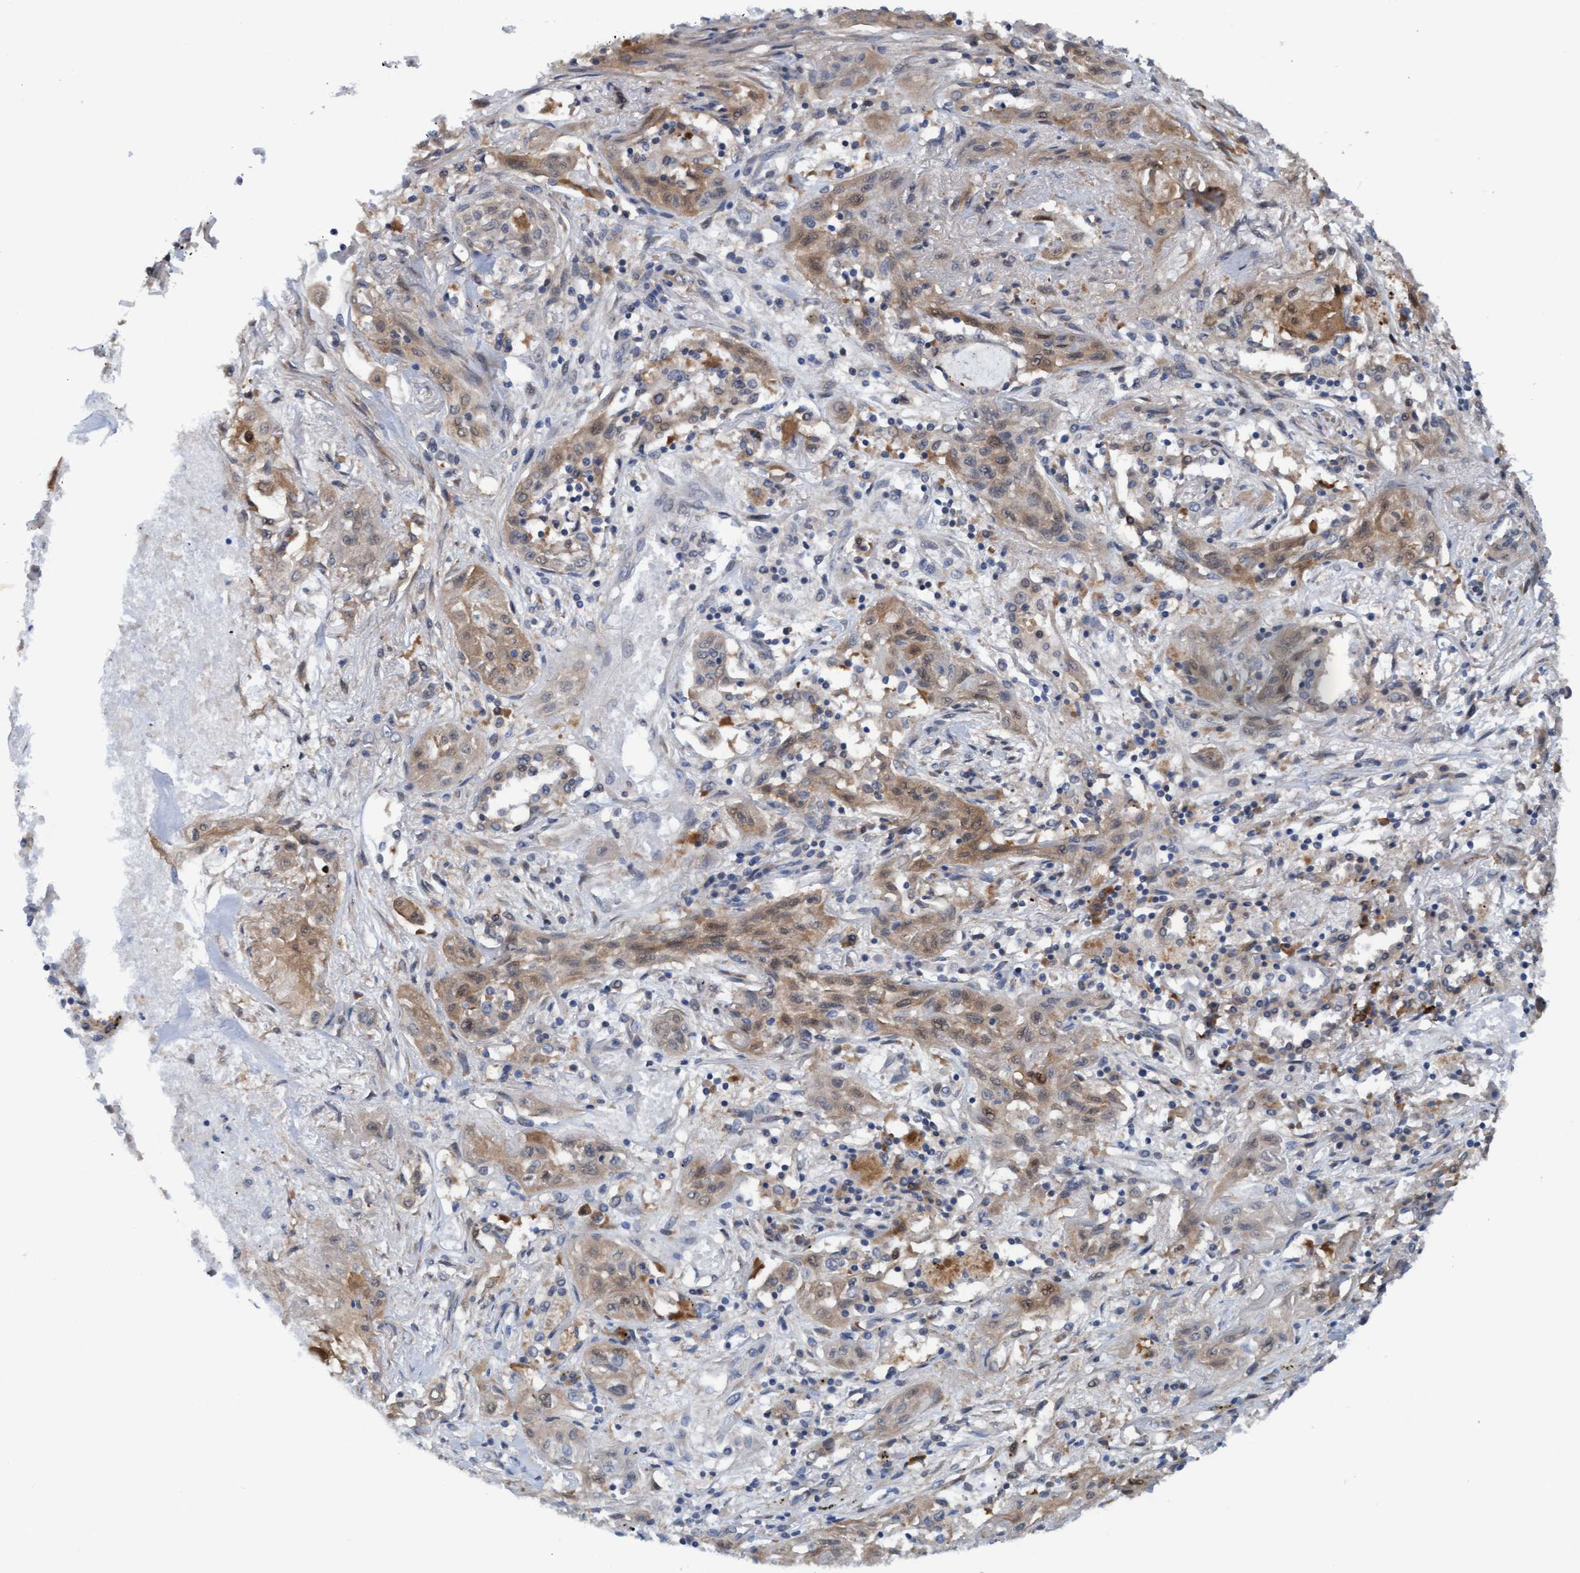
{"staining": {"intensity": "weak", "quantity": ">75%", "location": "cytoplasmic/membranous"}, "tissue": "lung cancer", "cell_type": "Tumor cells", "image_type": "cancer", "snomed": [{"axis": "morphology", "description": "Squamous cell carcinoma, NOS"}, {"axis": "topography", "description": "Lung"}], "caption": "A photomicrograph of human lung cancer stained for a protein exhibits weak cytoplasmic/membranous brown staining in tumor cells.", "gene": "PLCD1", "patient": {"sex": "female", "age": 47}}